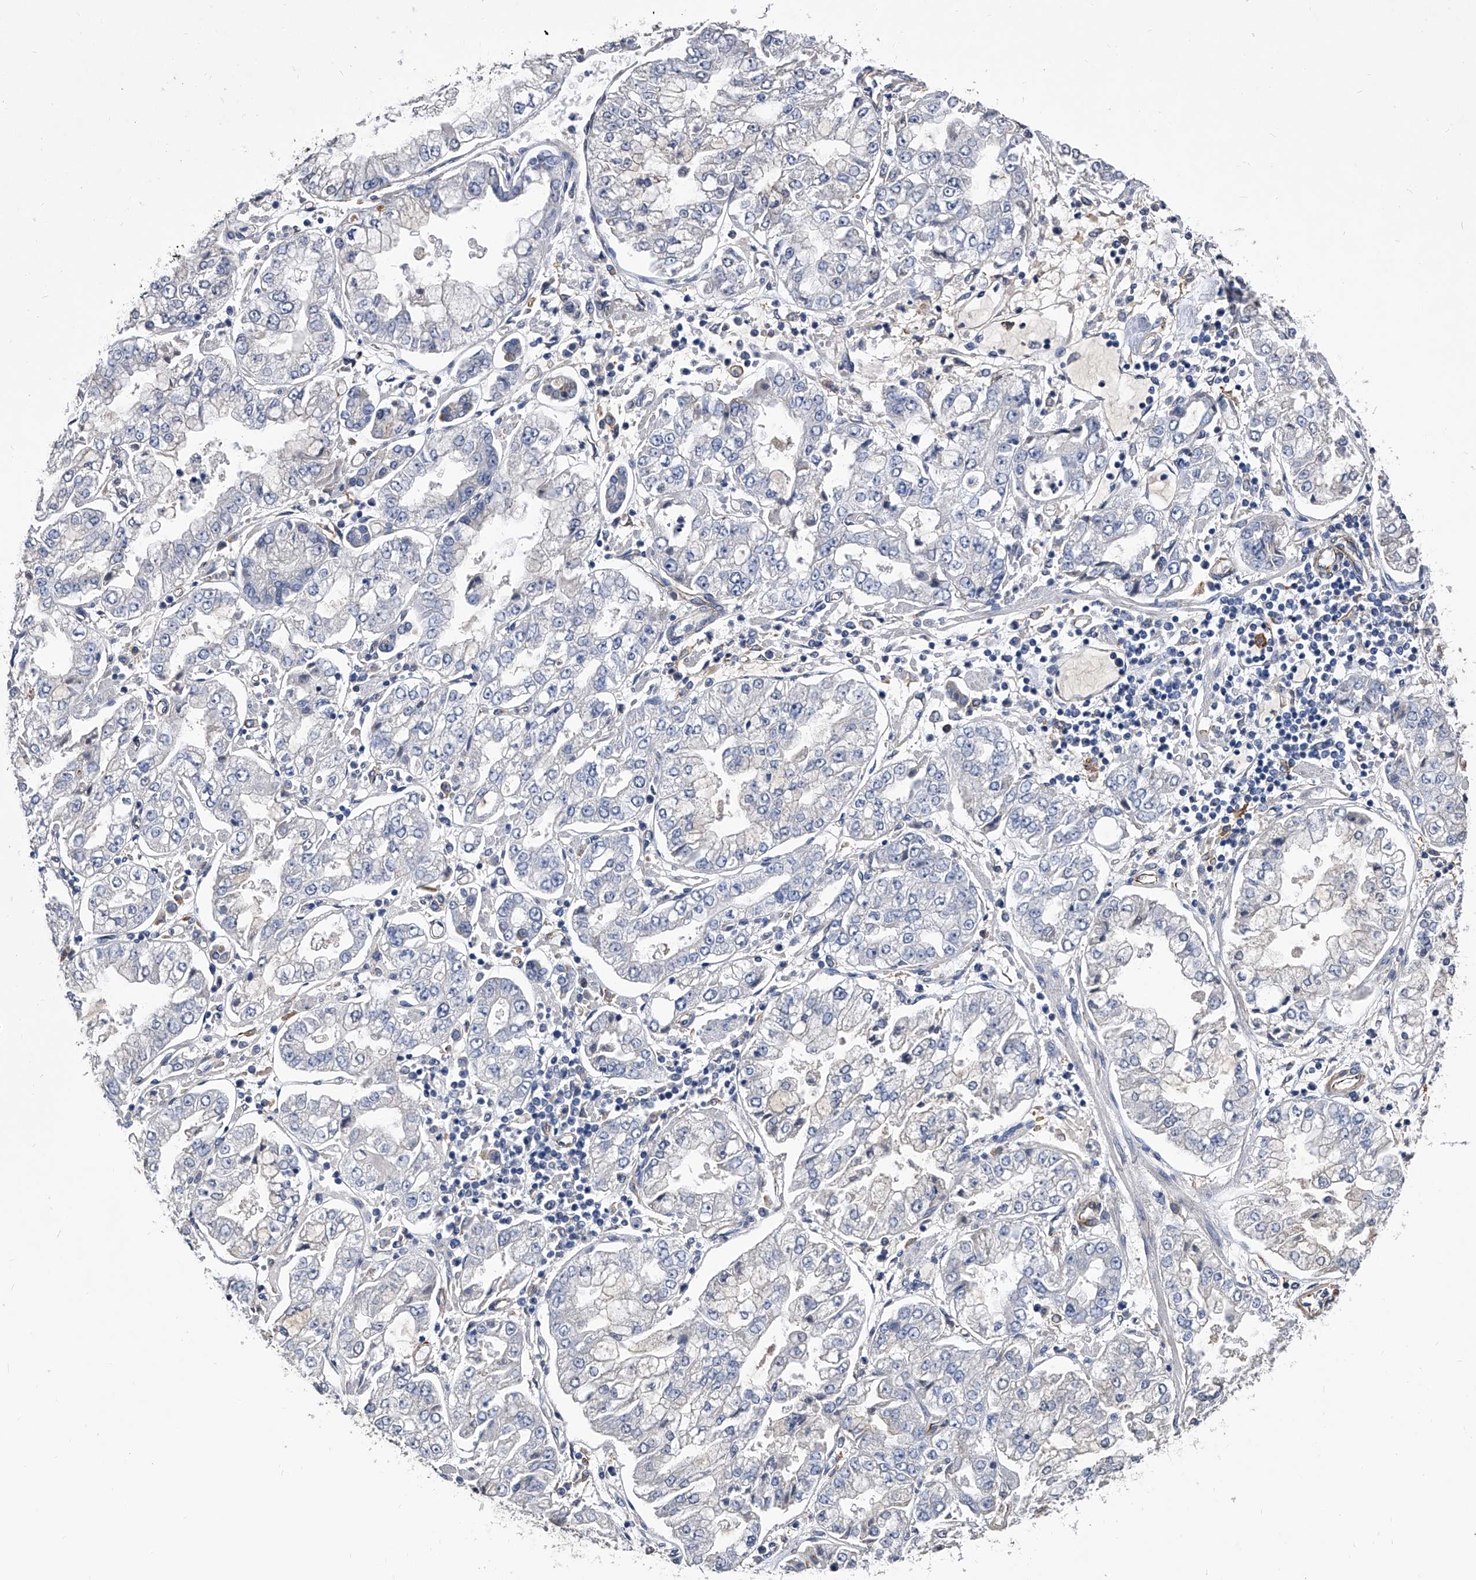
{"staining": {"intensity": "negative", "quantity": "none", "location": "none"}, "tissue": "stomach cancer", "cell_type": "Tumor cells", "image_type": "cancer", "snomed": [{"axis": "morphology", "description": "Adenocarcinoma, NOS"}, {"axis": "topography", "description": "Stomach"}], "caption": "The photomicrograph displays no staining of tumor cells in stomach cancer. (Immunohistochemistry (ihc), brightfield microscopy, high magnification).", "gene": "EFCAB7", "patient": {"sex": "male", "age": 76}}